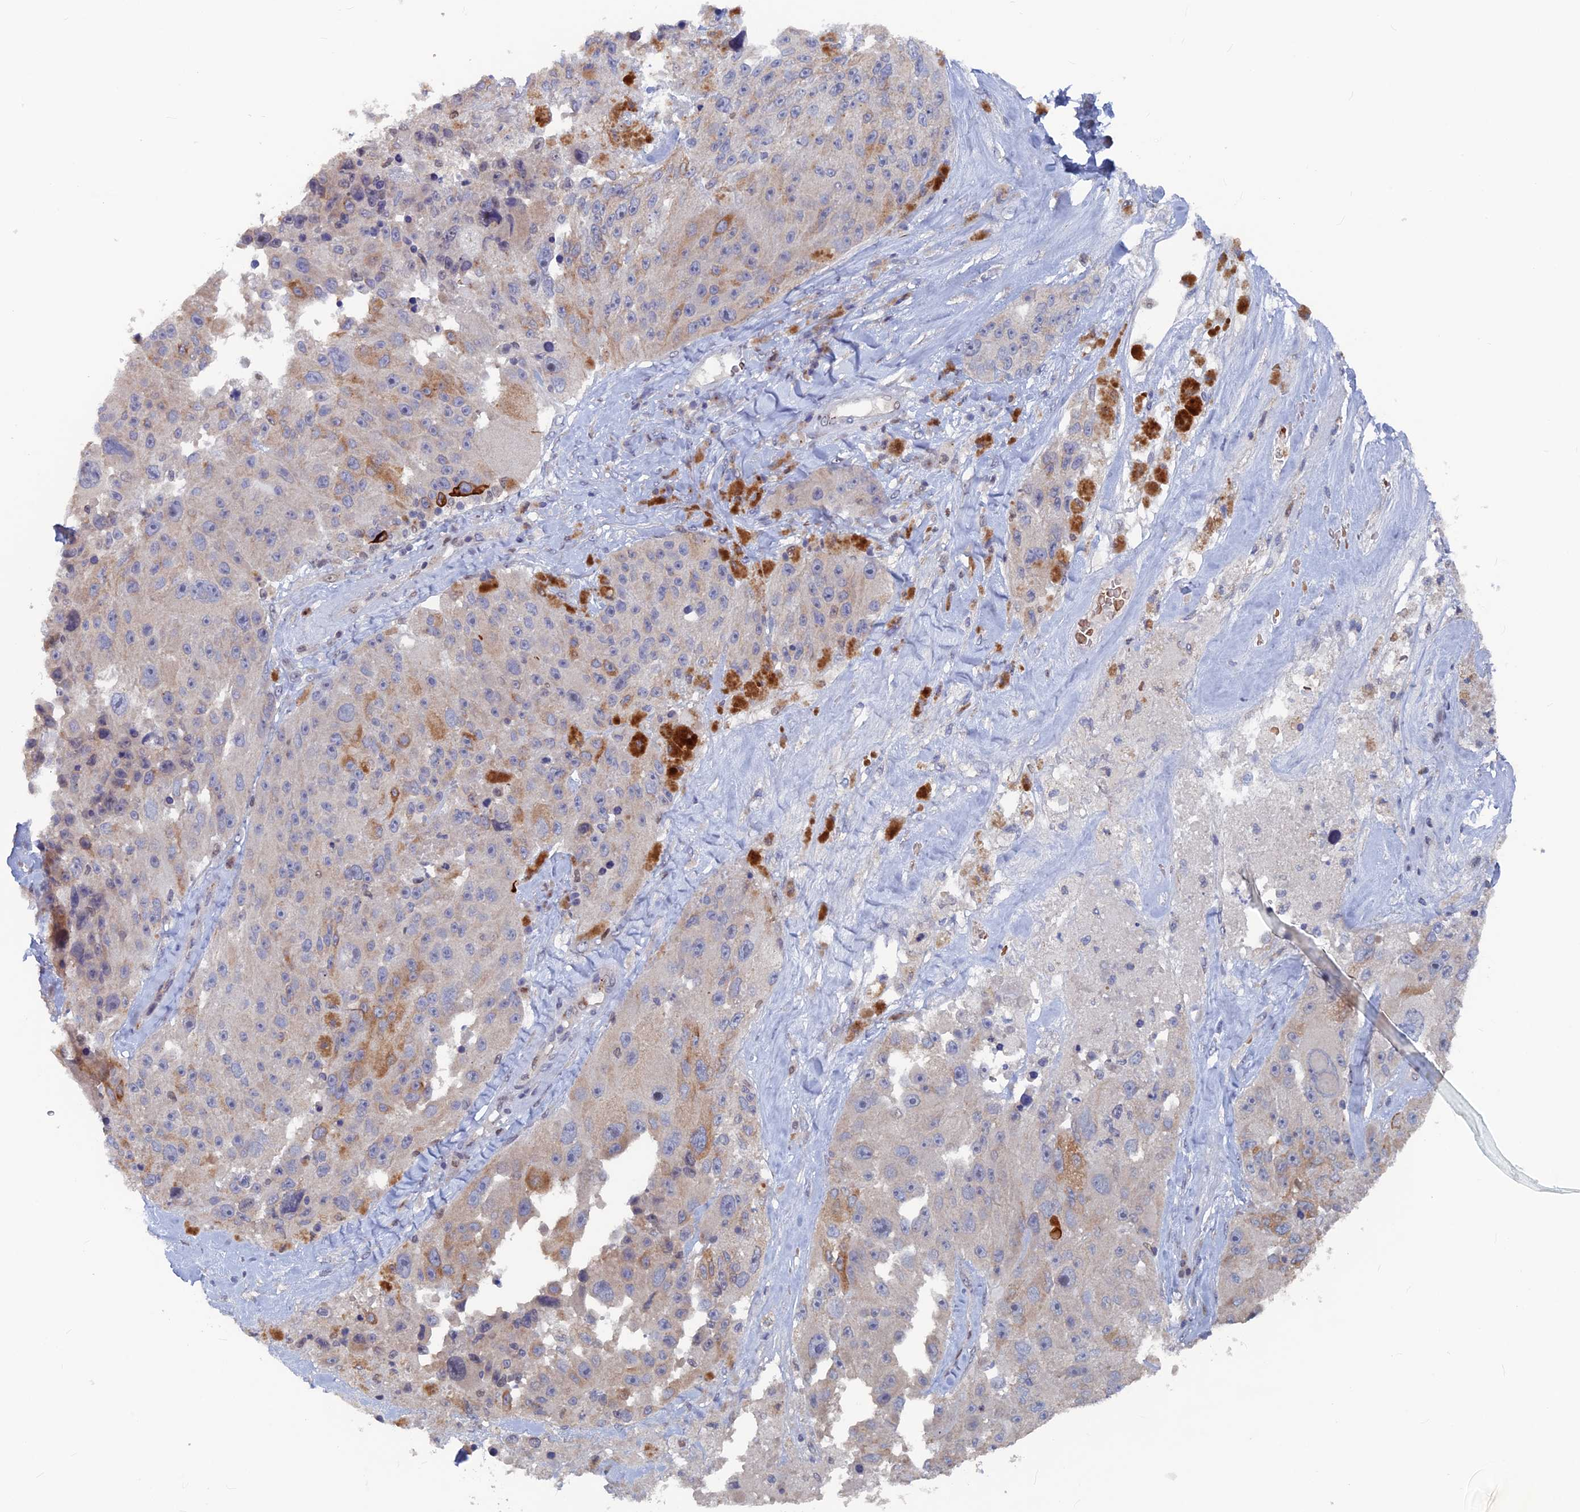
{"staining": {"intensity": "negative", "quantity": "none", "location": "none"}, "tissue": "melanoma", "cell_type": "Tumor cells", "image_type": "cancer", "snomed": [{"axis": "morphology", "description": "Malignant melanoma, Metastatic site"}, {"axis": "topography", "description": "Lymph node"}], "caption": "Protein analysis of malignant melanoma (metastatic site) reveals no significant positivity in tumor cells.", "gene": "SH3D21", "patient": {"sex": "male", "age": 62}}